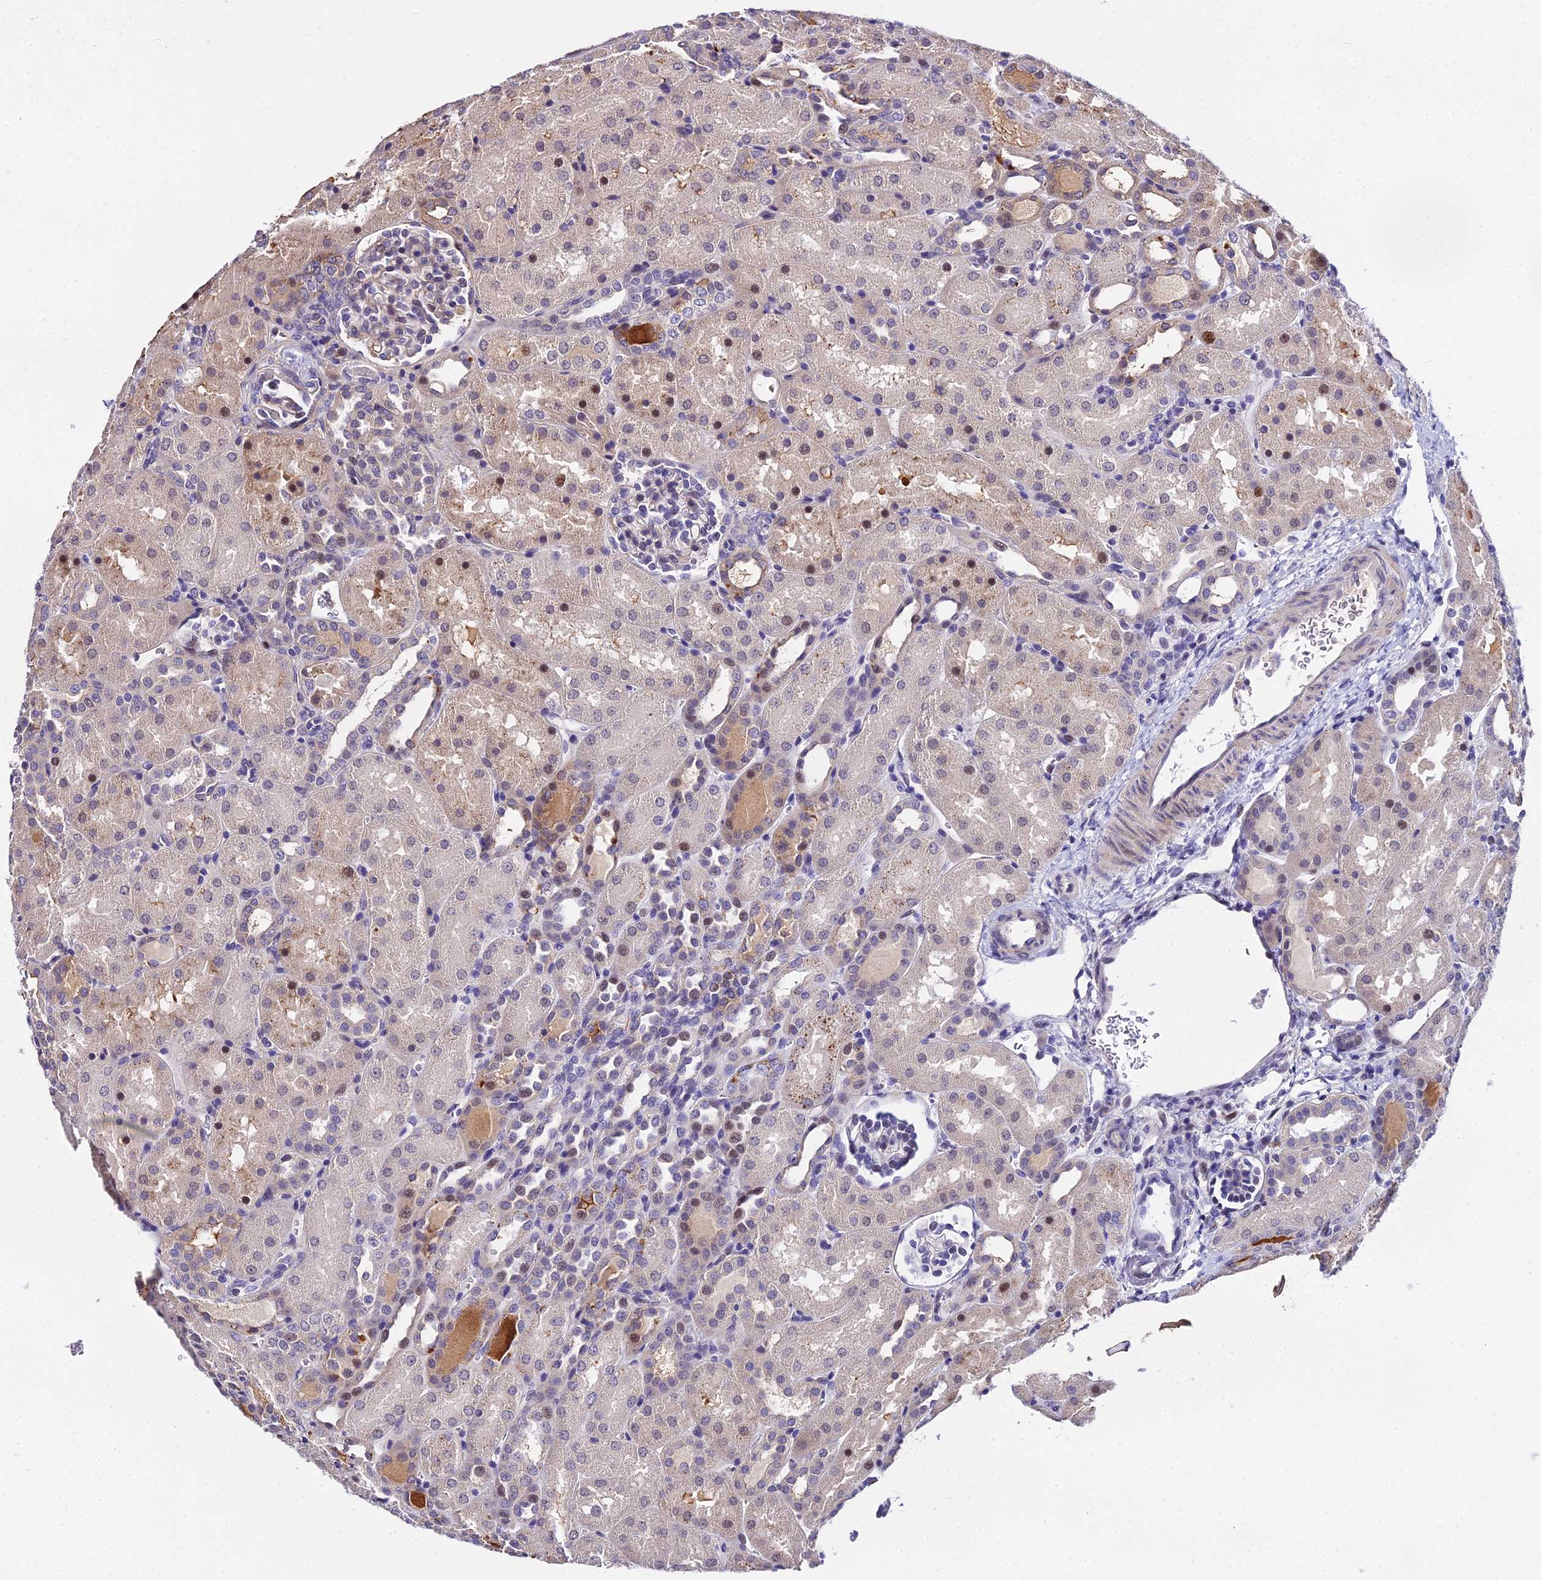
{"staining": {"intensity": "negative", "quantity": "none", "location": "none"}, "tissue": "kidney", "cell_type": "Cells in glomeruli", "image_type": "normal", "snomed": [{"axis": "morphology", "description": "Normal tissue, NOS"}, {"axis": "topography", "description": "Kidney"}], "caption": "An immunohistochemistry (IHC) histopathology image of normal kidney is shown. There is no staining in cells in glomeruli of kidney.", "gene": "TRIML2", "patient": {"sex": "male", "age": 1}}